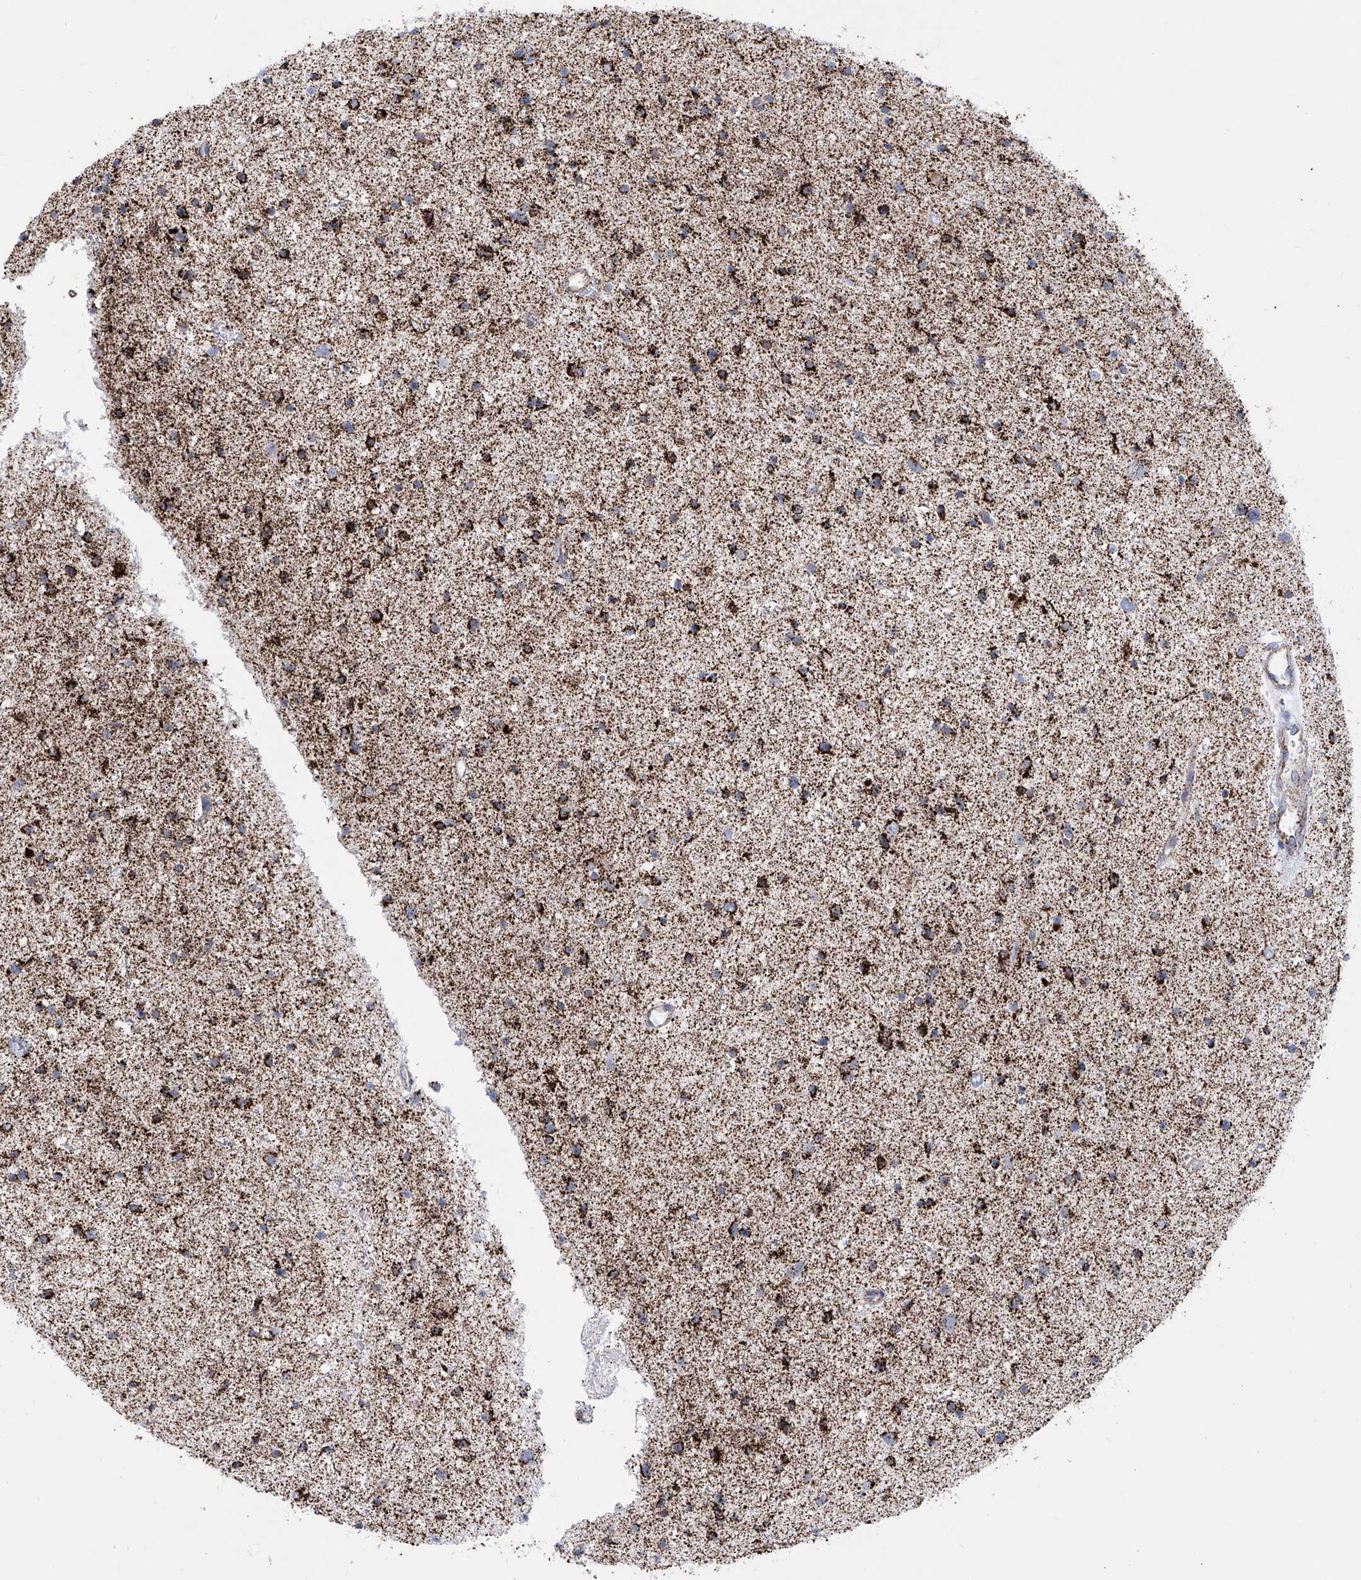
{"staining": {"intensity": "strong", "quantity": ">75%", "location": "cytoplasmic/membranous"}, "tissue": "glioma", "cell_type": "Tumor cells", "image_type": "cancer", "snomed": [{"axis": "morphology", "description": "Glioma, malignant, Low grade"}, {"axis": "topography", "description": "Brain"}], "caption": "High-power microscopy captured an IHC image of malignant glioma (low-grade), revealing strong cytoplasmic/membranous positivity in approximately >75% of tumor cells.", "gene": "ALDH6A1", "patient": {"sex": "female", "age": 37}}